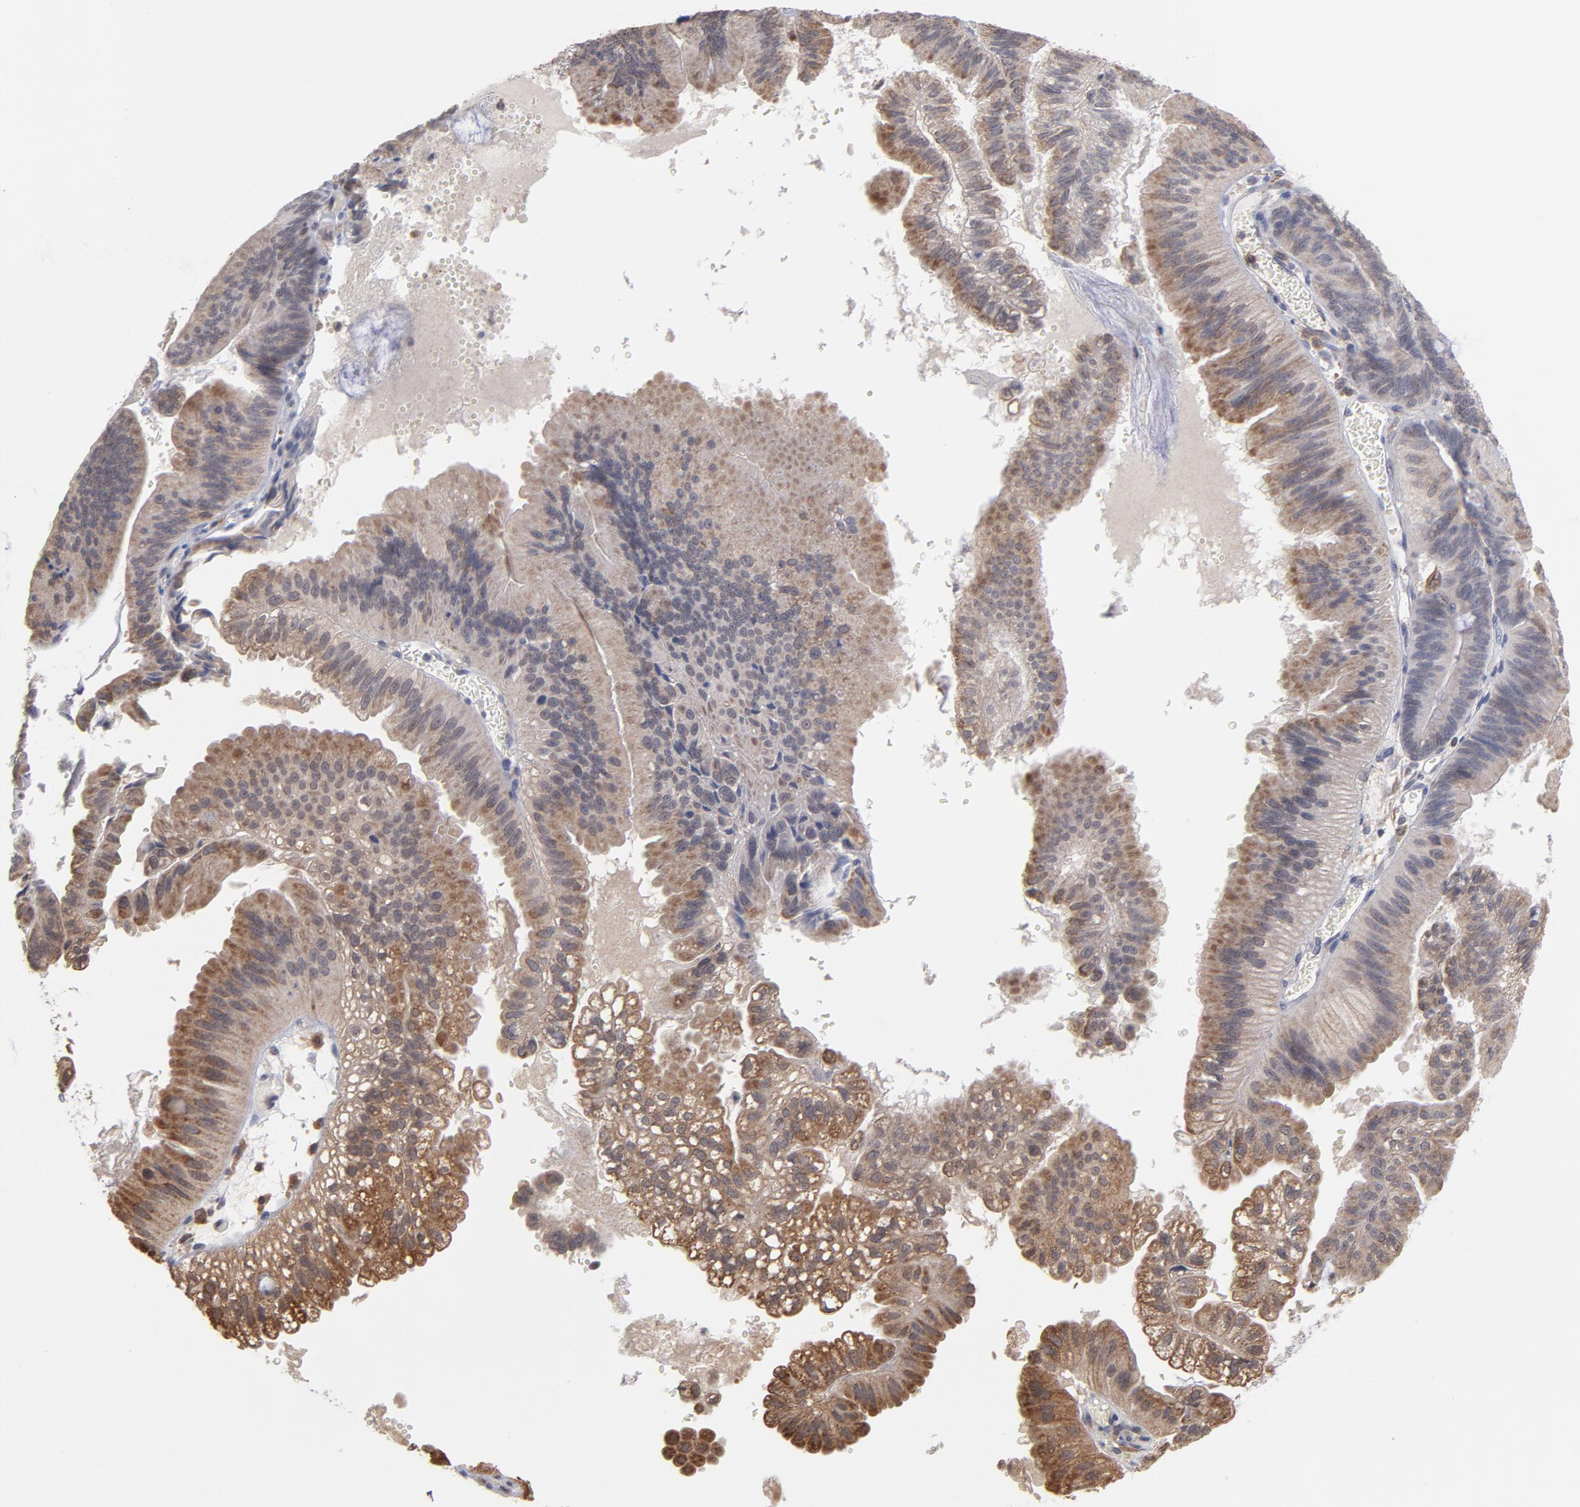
{"staining": {"intensity": "moderate", "quantity": "25%-75%", "location": "cytoplasmic/membranous"}, "tissue": "pancreatic cancer", "cell_type": "Tumor cells", "image_type": "cancer", "snomed": [{"axis": "morphology", "description": "Adenocarcinoma, NOS"}, {"axis": "topography", "description": "Pancreas"}], "caption": "Pancreatic adenocarcinoma stained with a protein marker exhibits moderate staining in tumor cells.", "gene": "OAS1", "patient": {"sex": "male", "age": 82}}